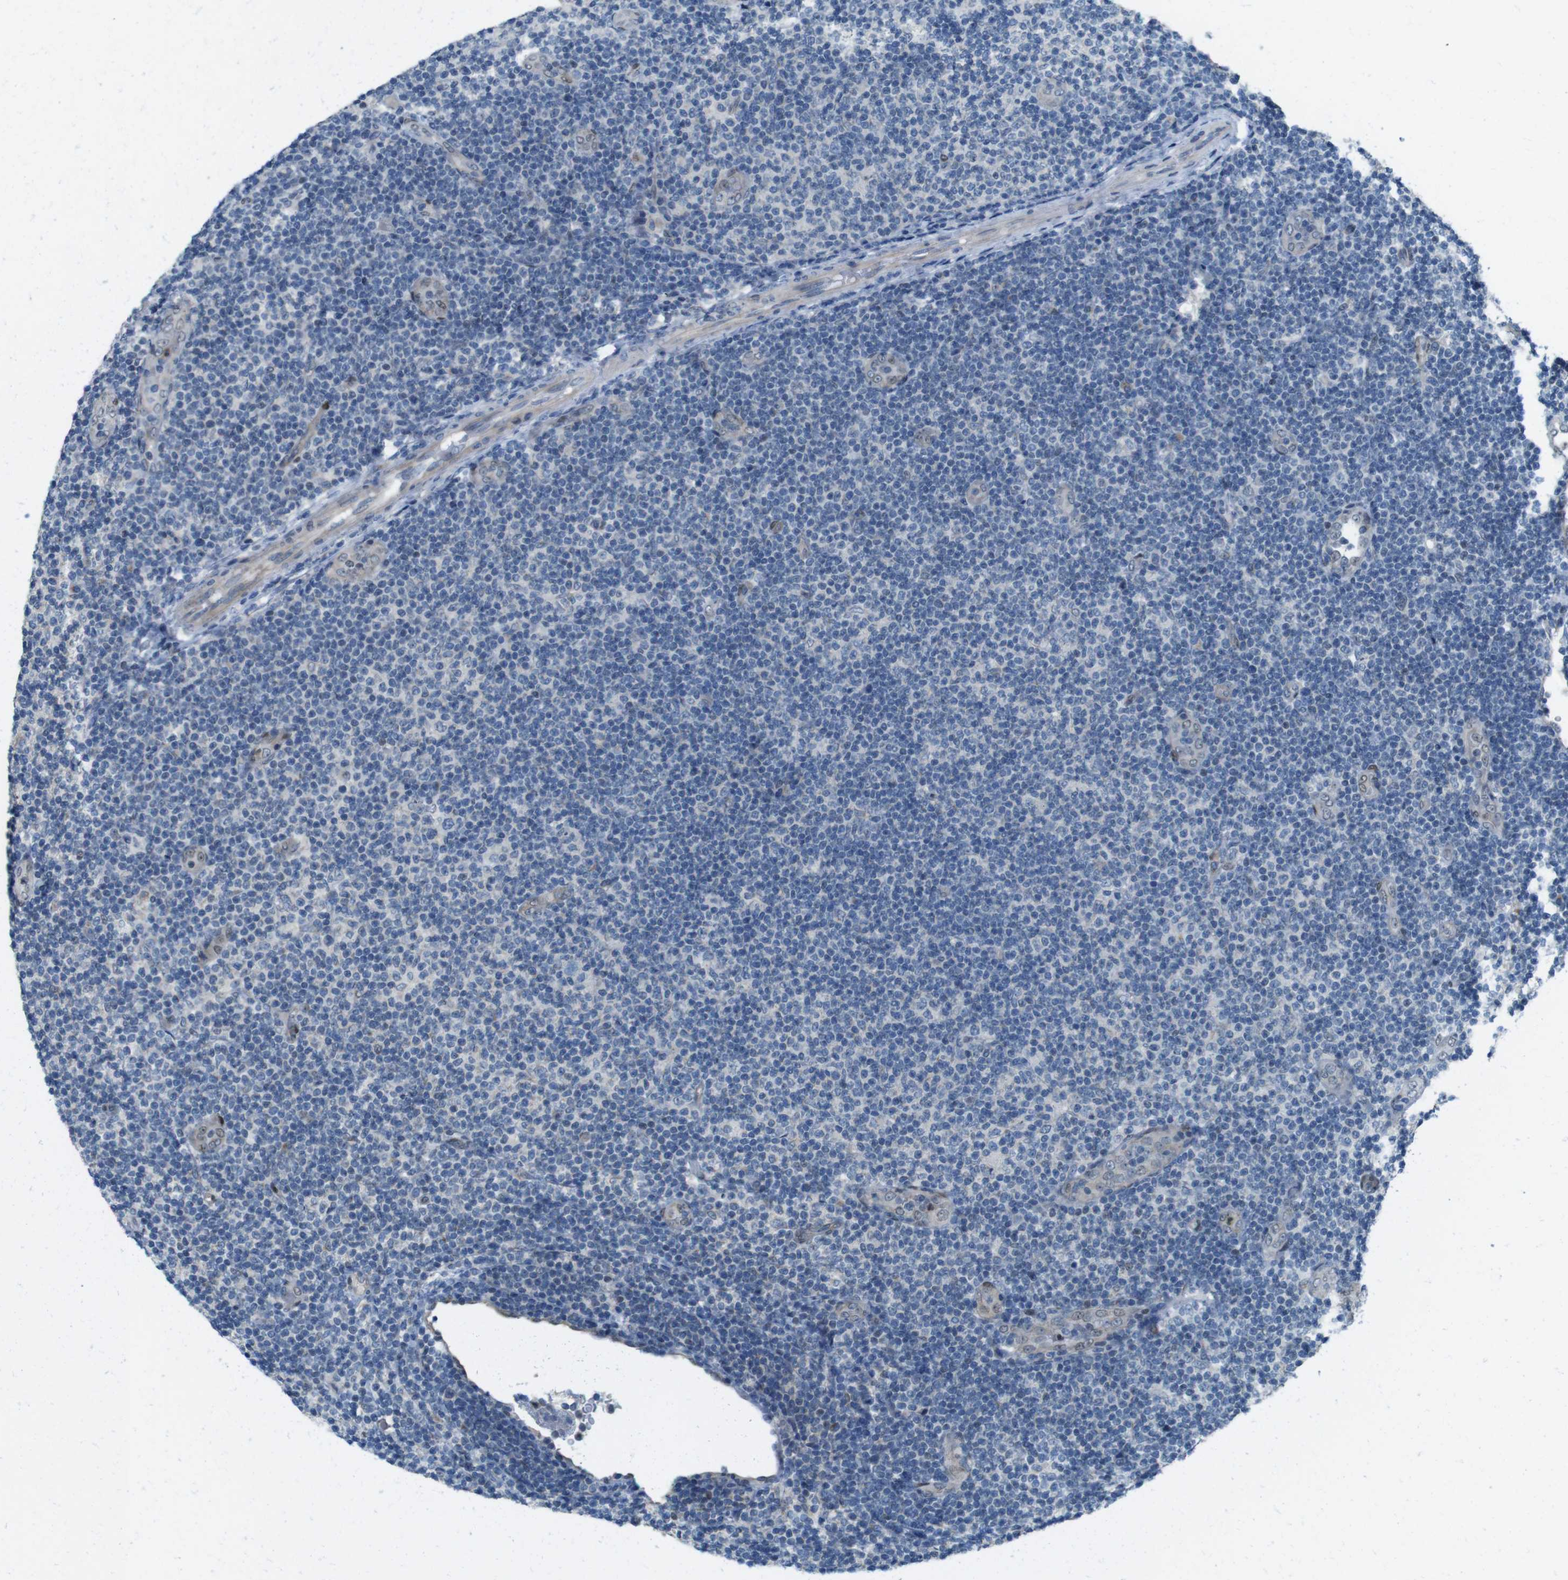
{"staining": {"intensity": "weak", "quantity": "25%-75%", "location": "nuclear"}, "tissue": "lymphoma", "cell_type": "Tumor cells", "image_type": "cancer", "snomed": [{"axis": "morphology", "description": "Malignant lymphoma, non-Hodgkin's type, Low grade"}, {"axis": "topography", "description": "Lymph node"}], "caption": "Malignant lymphoma, non-Hodgkin's type (low-grade) stained for a protein shows weak nuclear positivity in tumor cells.", "gene": "SKI", "patient": {"sex": "male", "age": 83}}